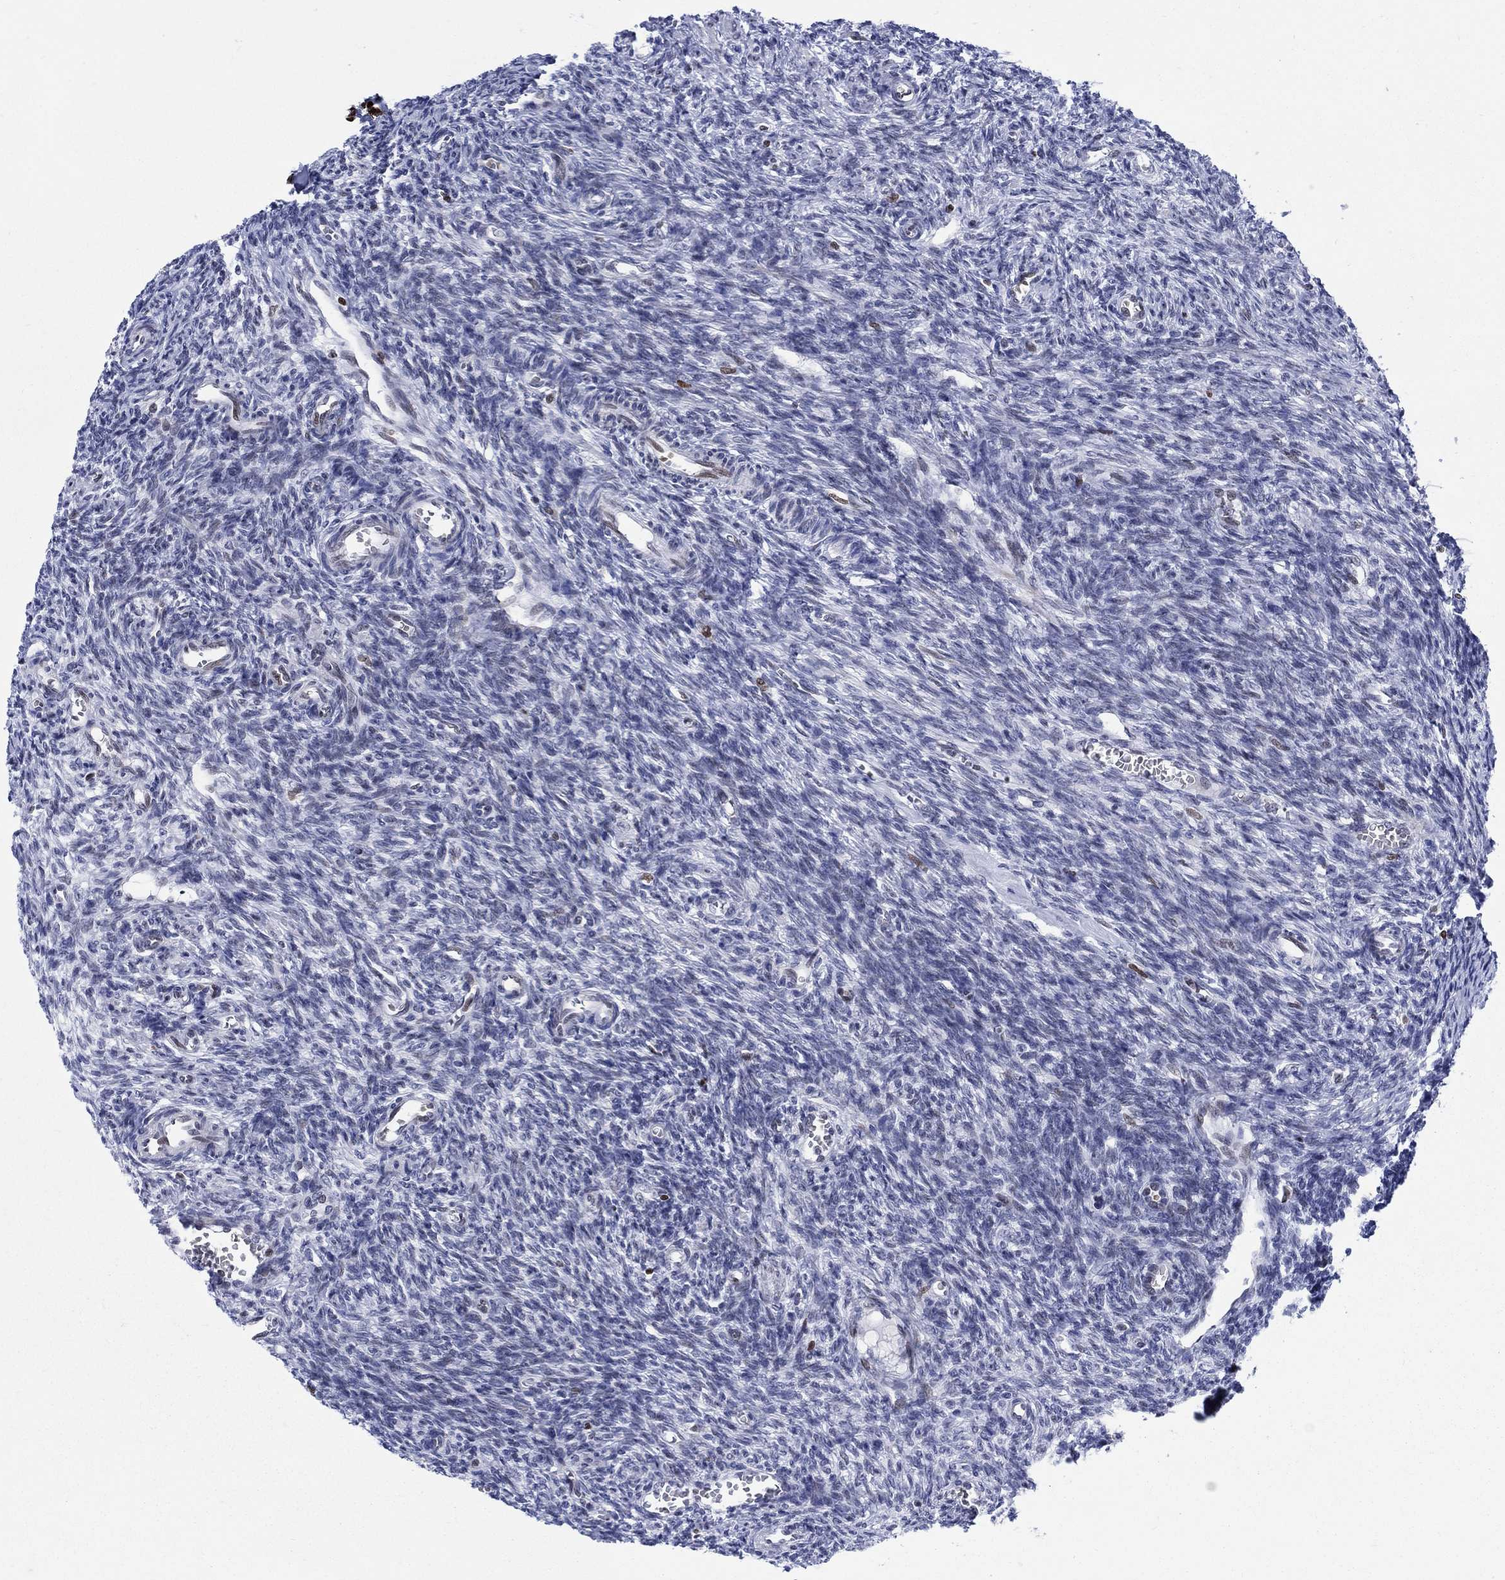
{"staining": {"intensity": "negative", "quantity": "none", "location": "none"}, "tissue": "ovary", "cell_type": "Ovarian stroma cells", "image_type": "normal", "snomed": [{"axis": "morphology", "description": "Normal tissue, NOS"}, {"axis": "topography", "description": "Ovary"}], "caption": "Normal ovary was stained to show a protein in brown. There is no significant positivity in ovarian stroma cells.", "gene": "HMGA1", "patient": {"sex": "female", "age": 27}}